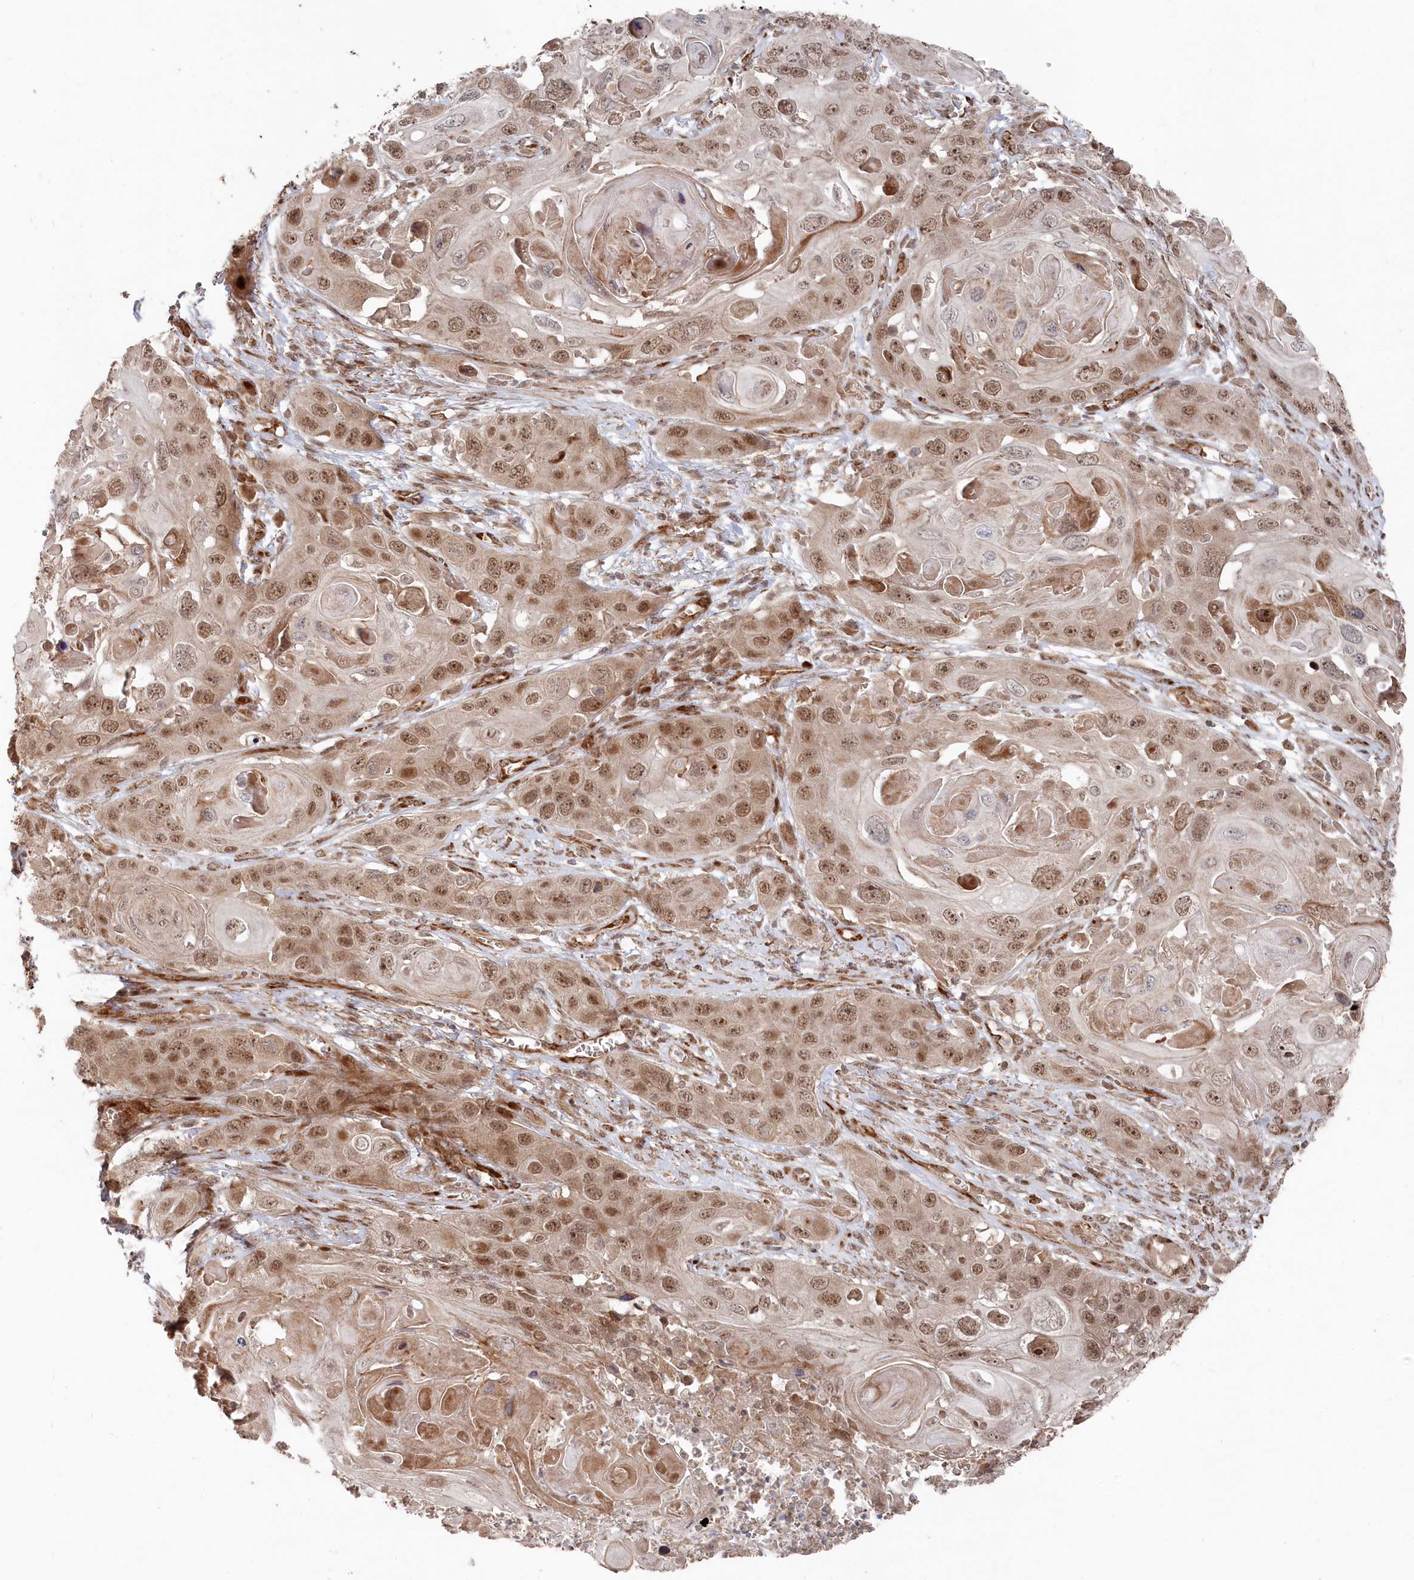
{"staining": {"intensity": "moderate", "quantity": ">75%", "location": "nuclear"}, "tissue": "skin cancer", "cell_type": "Tumor cells", "image_type": "cancer", "snomed": [{"axis": "morphology", "description": "Squamous cell carcinoma, NOS"}, {"axis": "topography", "description": "Skin"}], "caption": "There is medium levels of moderate nuclear staining in tumor cells of skin squamous cell carcinoma, as demonstrated by immunohistochemical staining (brown color).", "gene": "POLR3A", "patient": {"sex": "male", "age": 55}}